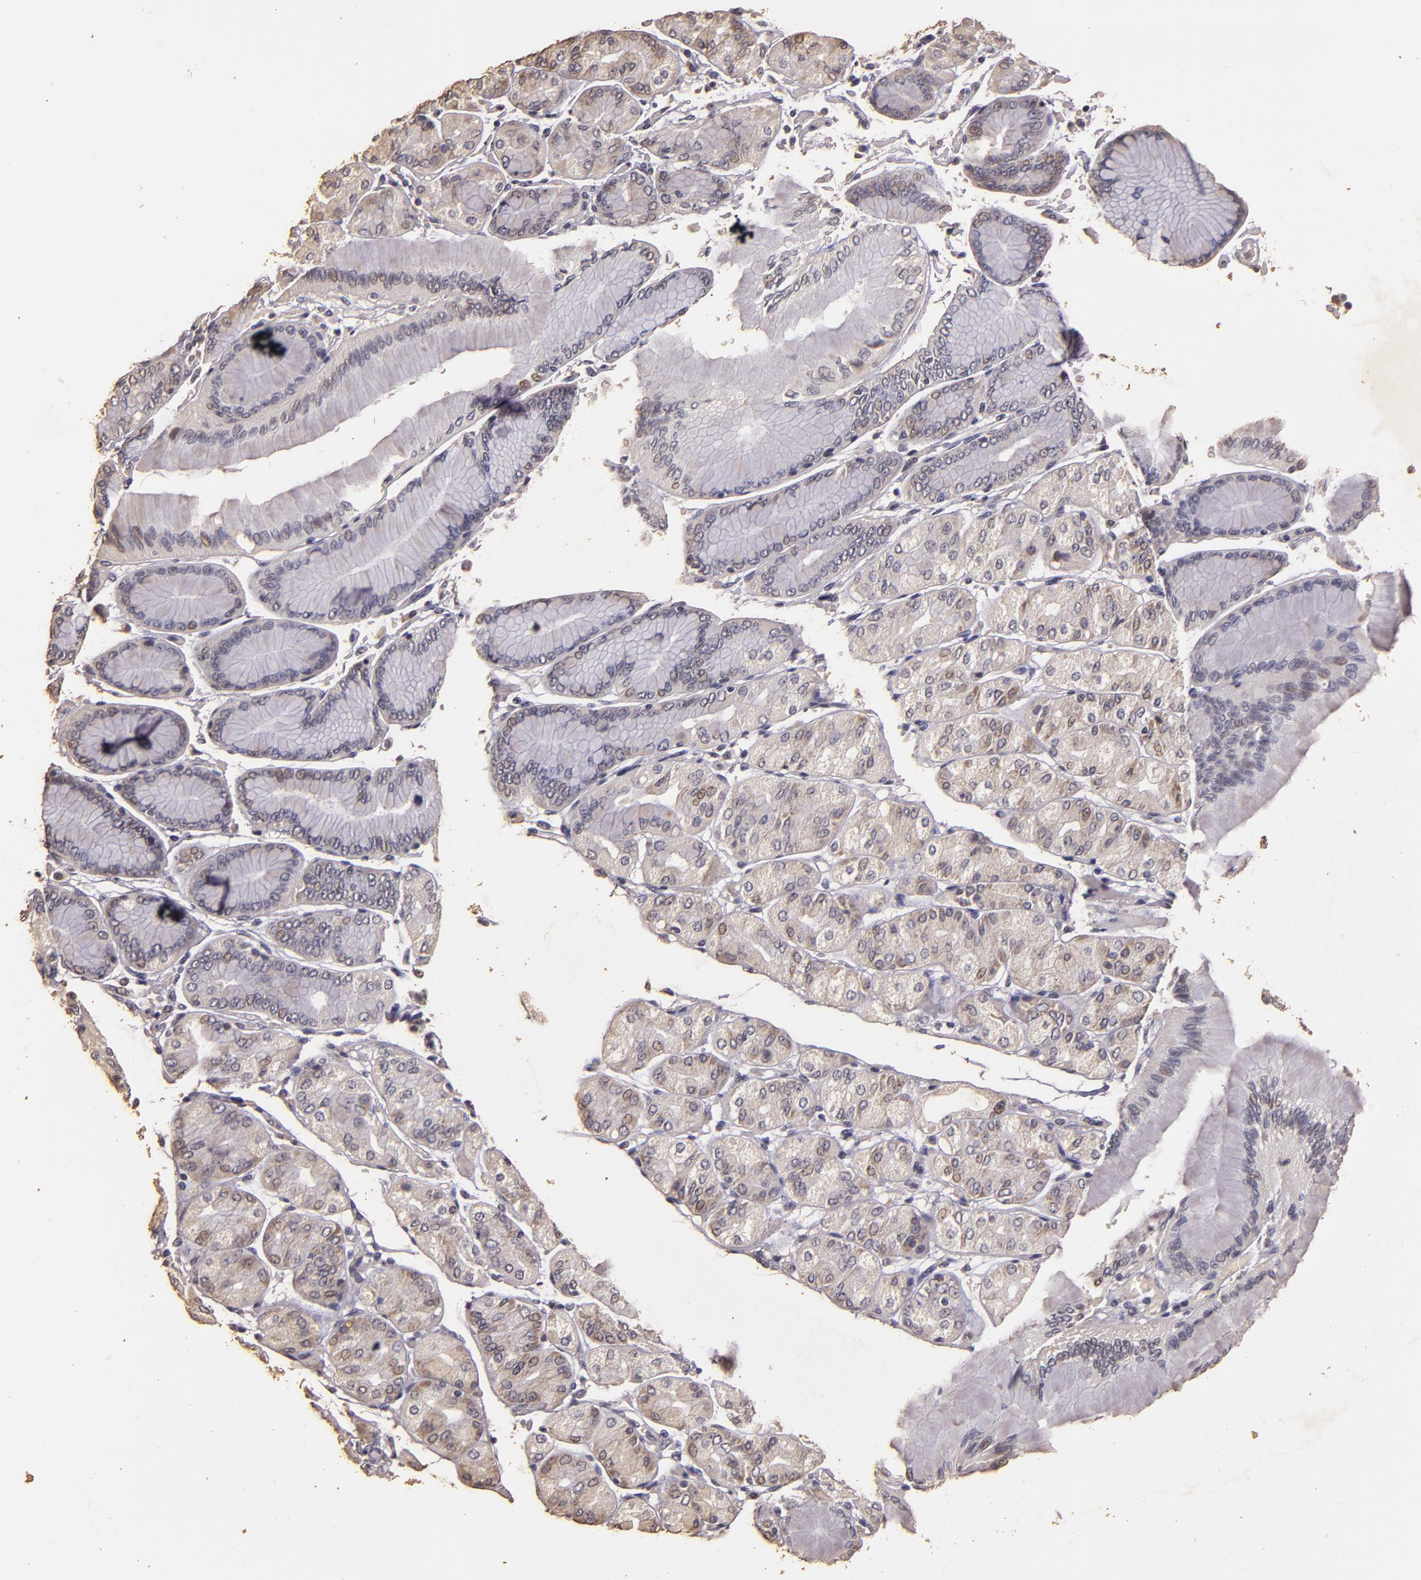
{"staining": {"intensity": "weak", "quantity": "25%-75%", "location": "cytoplasmic/membranous"}, "tissue": "stomach cancer", "cell_type": "Tumor cells", "image_type": "cancer", "snomed": [{"axis": "morphology", "description": "Adenocarcinoma, NOS"}, {"axis": "topography", "description": "Stomach, upper"}], "caption": "Immunohistochemistry (IHC) micrograph of neoplastic tissue: stomach cancer stained using IHC reveals low levels of weak protein expression localized specifically in the cytoplasmic/membranous of tumor cells, appearing as a cytoplasmic/membranous brown color.", "gene": "BCL2L13", "patient": {"sex": "female", "age": 50}}